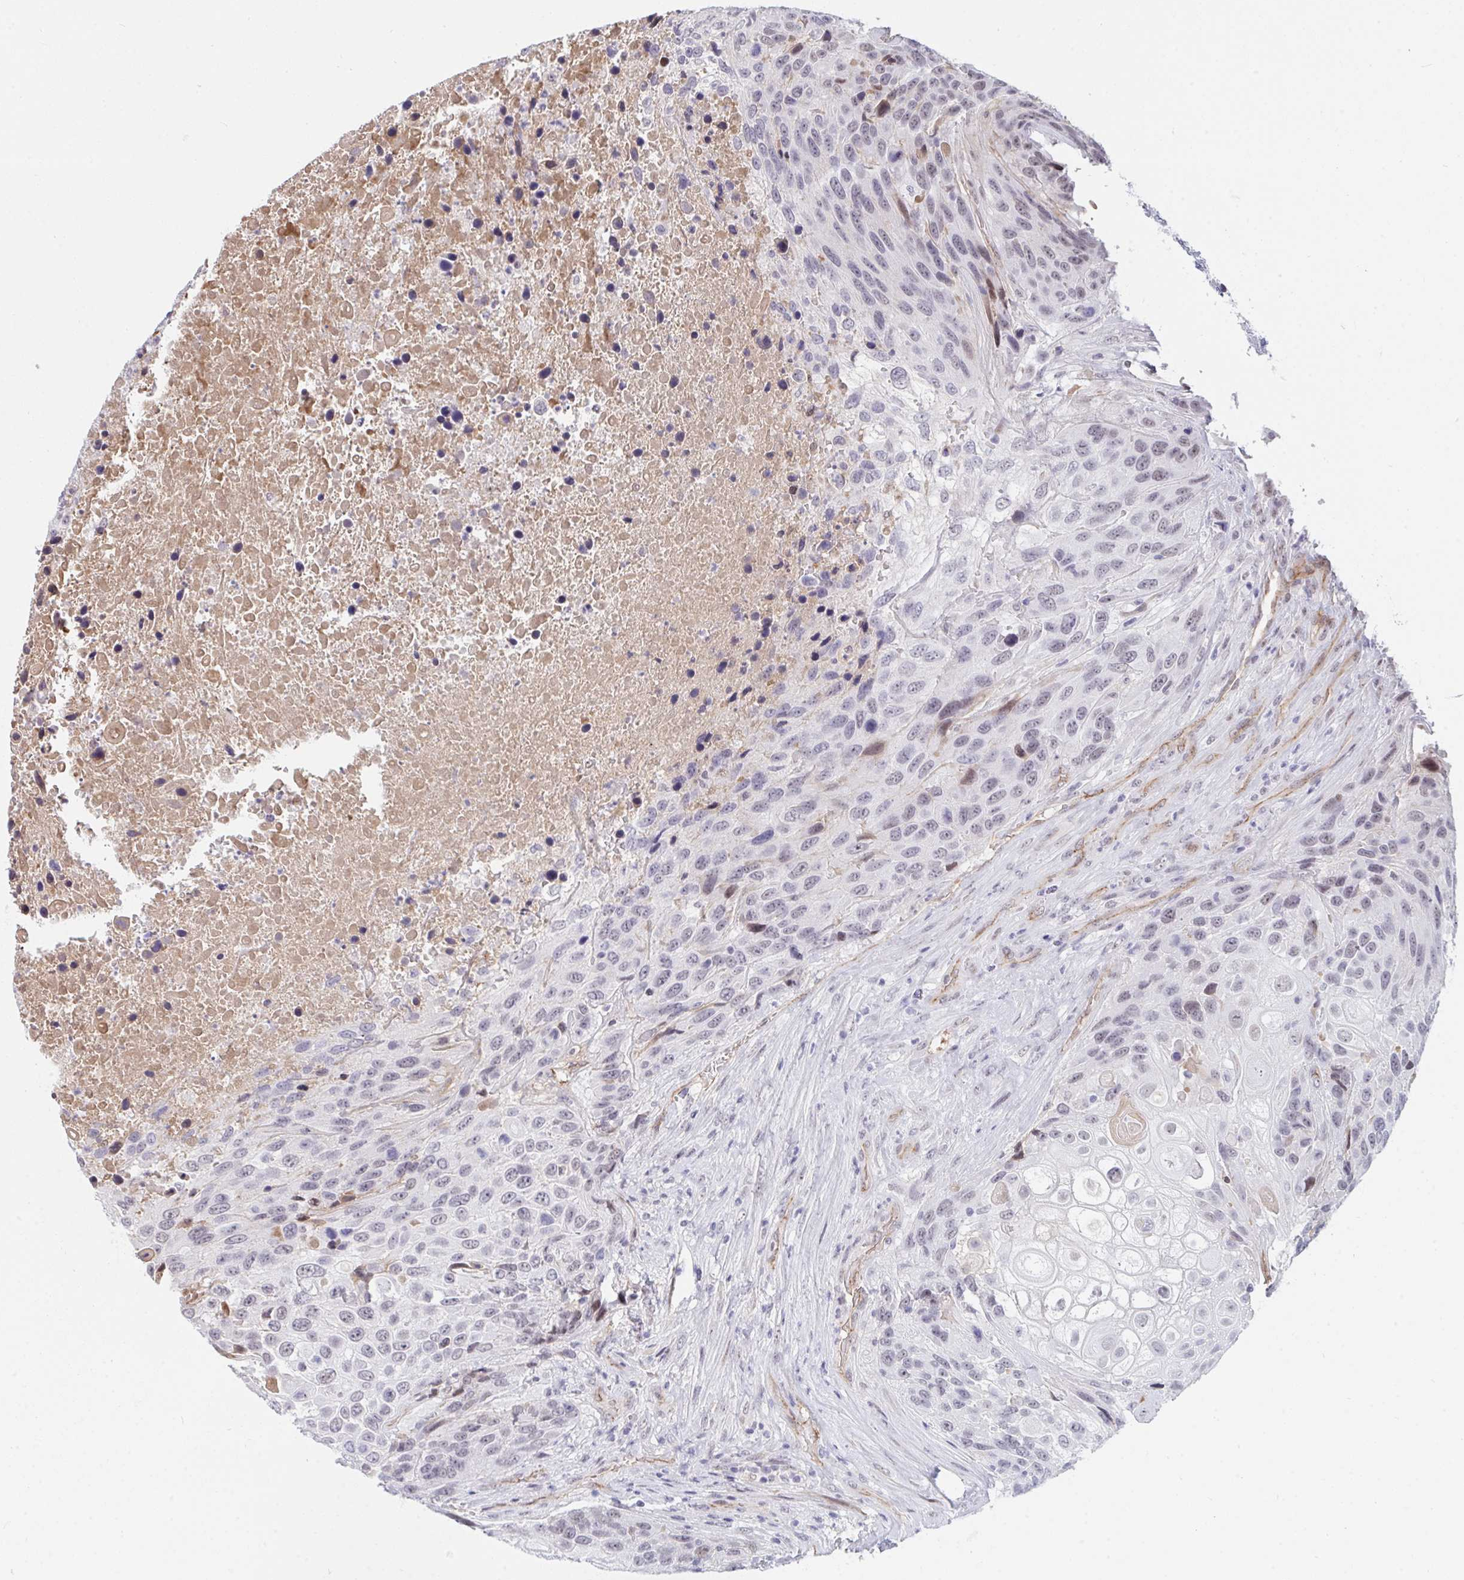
{"staining": {"intensity": "weak", "quantity": "<25%", "location": "nuclear"}, "tissue": "urothelial cancer", "cell_type": "Tumor cells", "image_type": "cancer", "snomed": [{"axis": "morphology", "description": "Urothelial carcinoma, High grade"}, {"axis": "topography", "description": "Urinary bladder"}], "caption": "Immunohistochemical staining of human urothelial carcinoma (high-grade) exhibits no significant staining in tumor cells. Brightfield microscopy of IHC stained with DAB (3,3'-diaminobenzidine) (brown) and hematoxylin (blue), captured at high magnification.", "gene": "DSCAML1", "patient": {"sex": "female", "age": 70}}